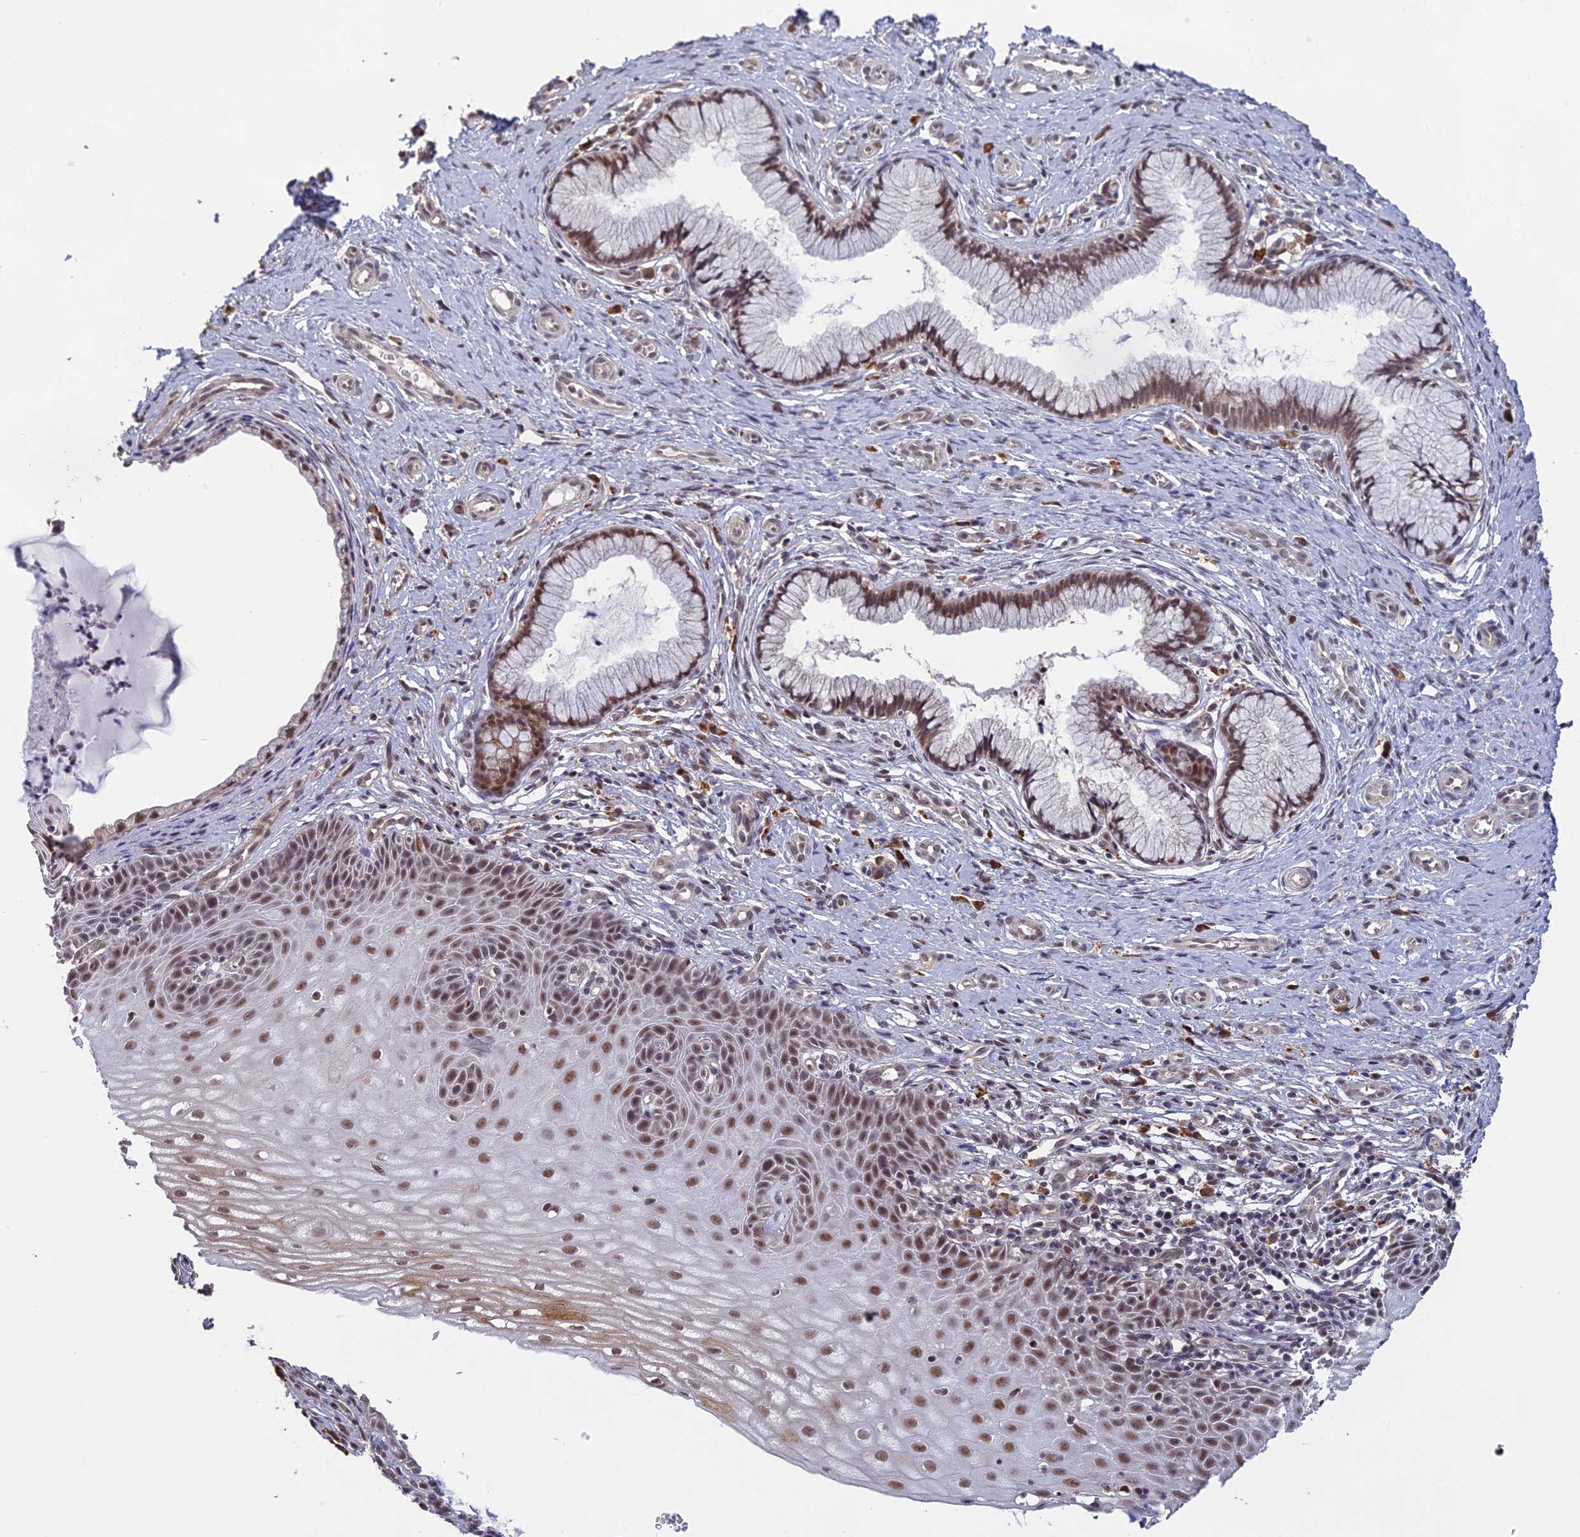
{"staining": {"intensity": "weak", "quantity": ">75%", "location": "cytoplasmic/membranous,nuclear"}, "tissue": "cervix", "cell_type": "Glandular cells", "image_type": "normal", "snomed": [{"axis": "morphology", "description": "Normal tissue, NOS"}, {"axis": "topography", "description": "Cervix"}], "caption": "IHC of benign cervix demonstrates low levels of weak cytoplasmic/membranous,nuclear expression in about >75% of glandular cells. (Brightfield microscopy of DAB IHC at high magnification).", "gene": "MORF4L1", "patient": {"sex": "female", "age": 36}}